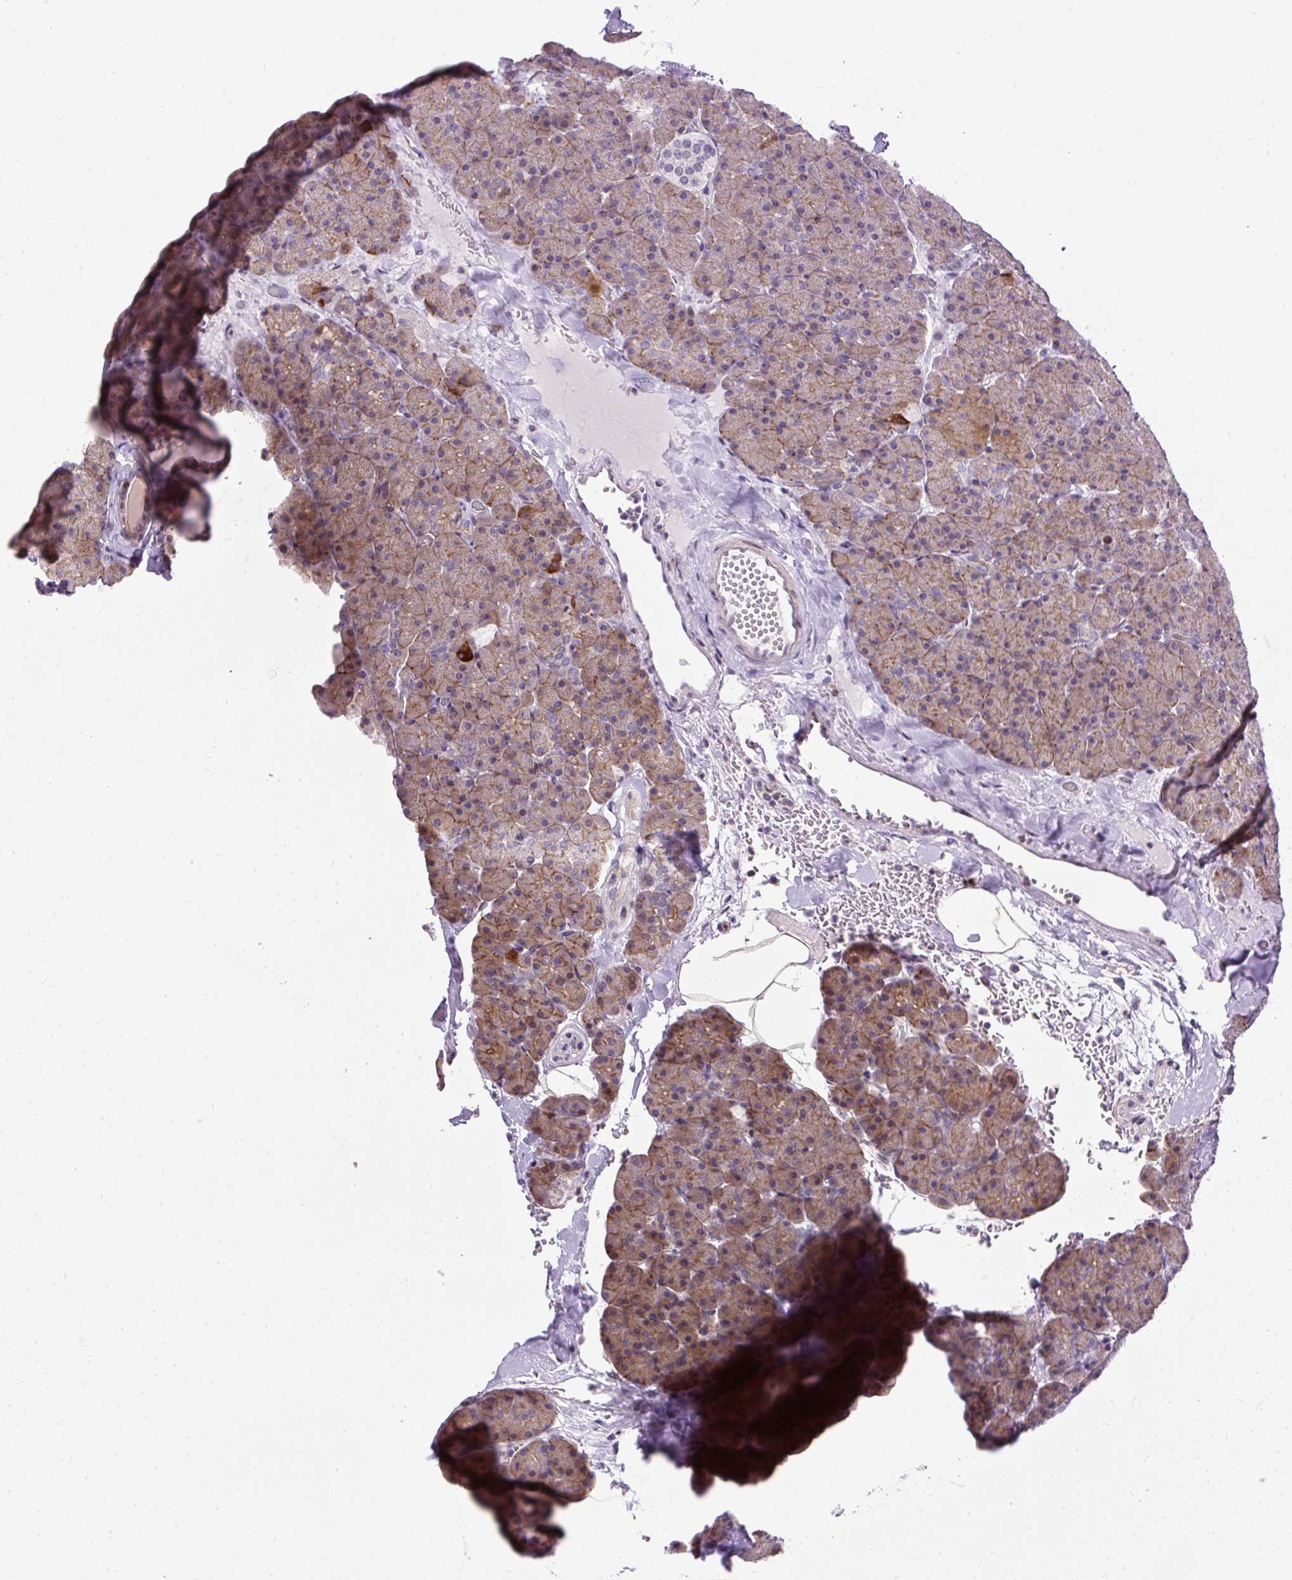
{"staining": {"intensity": "strong", "quantity": "25%-75%", "location": "cytoplasmic/membranous,nuclear"}, "tissue": "pancreas", "cell_type": "Exocrine glandular cells", "image_type": "normal", "snomed": [{"axis": "morphology", "description": "Normal tissue, NOS"}, {"axis": "topography", "description": "Pancreas"}], "caption": "The photomicrograph demonstrates a brown stain indicating the presence of a protein in the cytoplasmic/membranous,nuclear of exocrine glandular cells in pancreas. Using DAB (3,3'-diaminobenzidine) (brown) and hematoxylin (blue) stains, captured at high magnification using brightfield microscopy.", "gene": "ARHGEF18", "patient": {"sex": "male", "age": 36}}